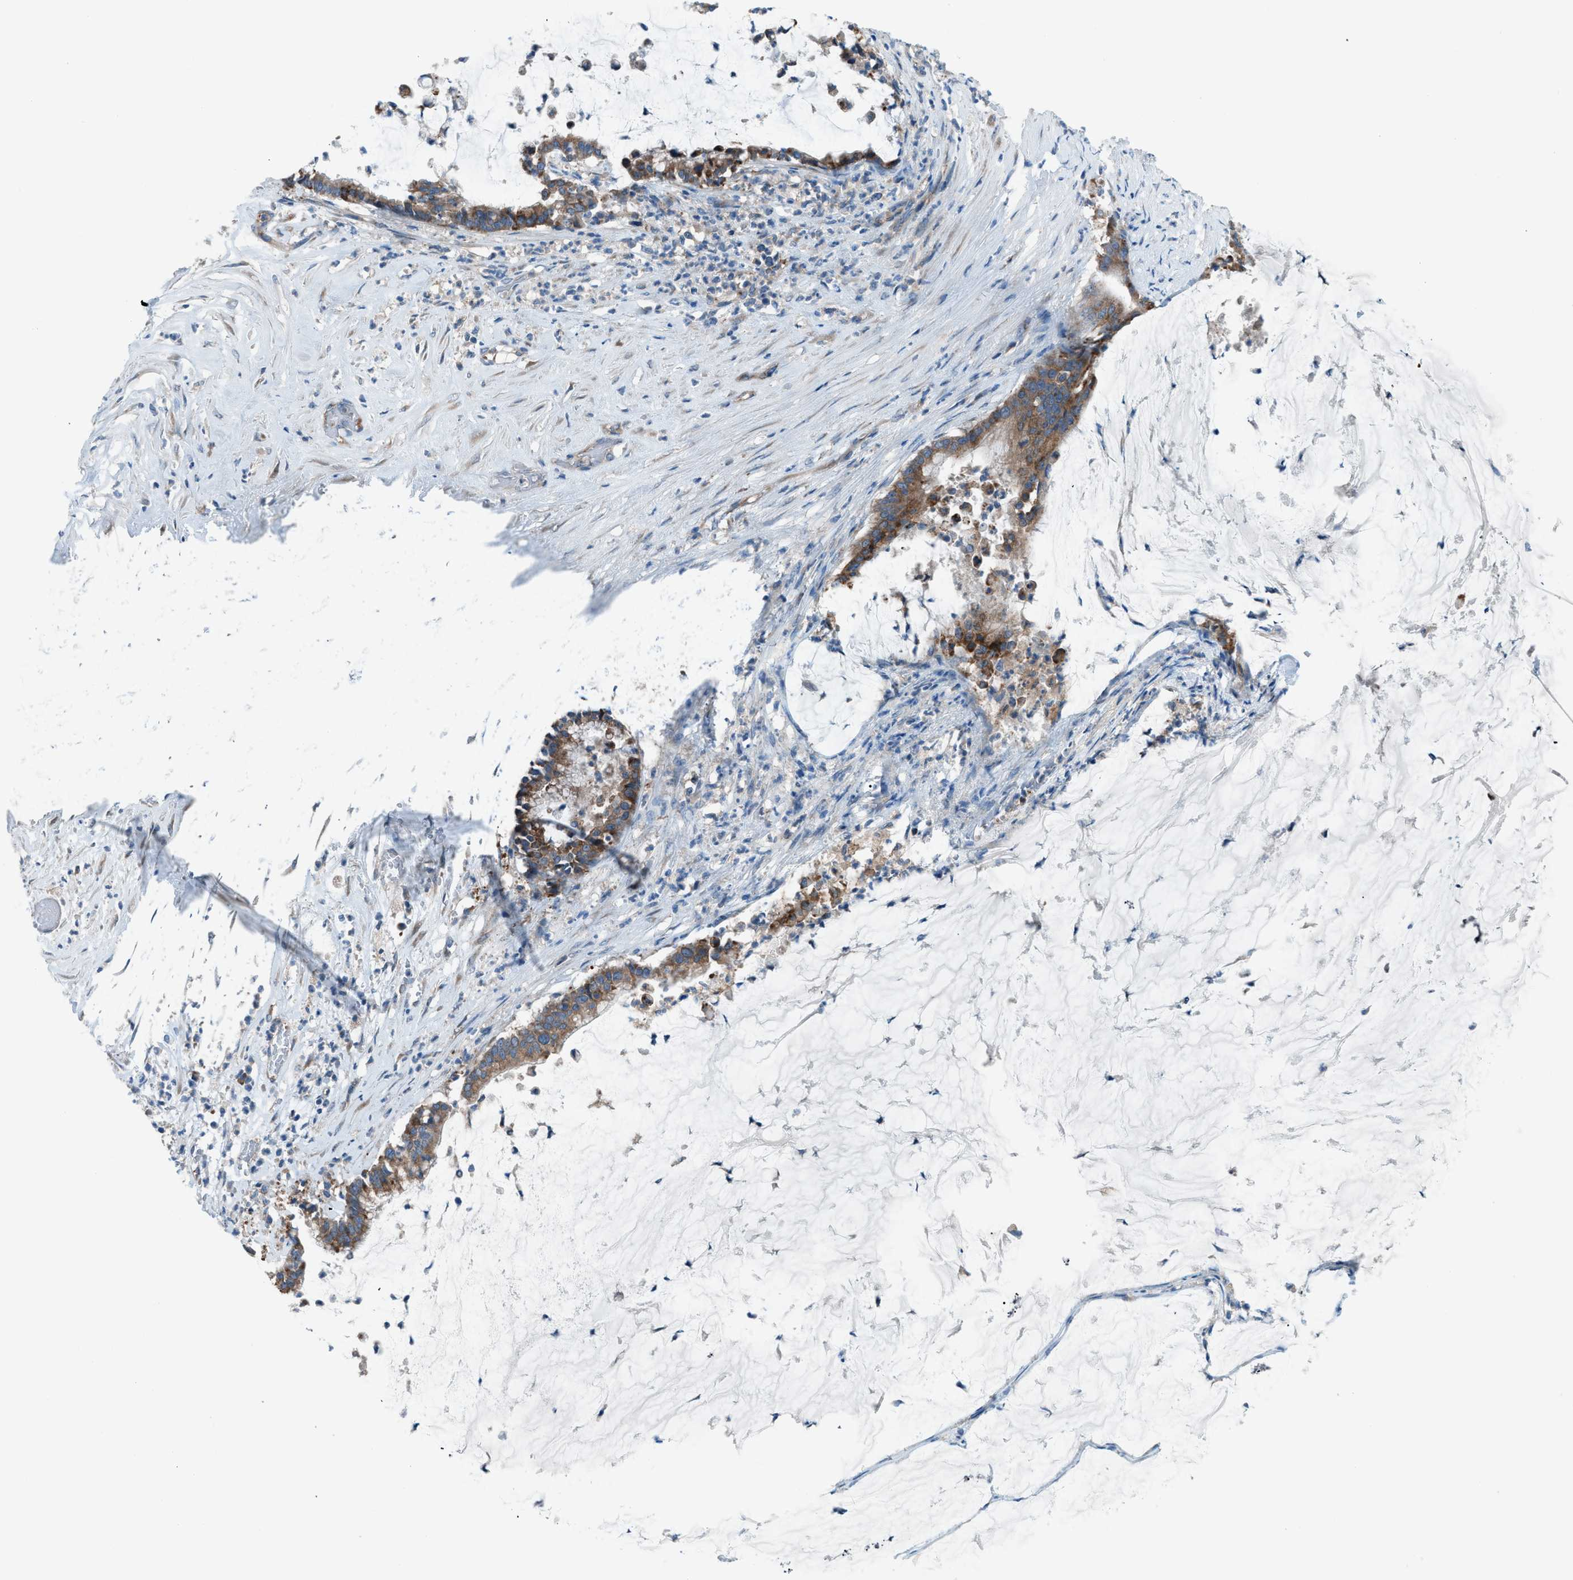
{"staining": {"intensity": "moderate", "quantity": ">75%", "location": "cytoplasmic/membranous"}, "tissue": "pancreatic cancer", "cell_type": "Tumor cells", "image_type": "cancer", "snomed": [{"axis": "morphology", "description": "Adenocarcinoma, NOS"}, {"axis": "topography", "description": "Pancreas"}], "caption": "Moderate cytoplasmic/membranous expression for a protein is identified in approximately >75% of tumor cells of pancreatic adenocarcinoma using immunohistochemistry.", "gene": "HEG1", "patient": {"sex": "male", "age": 41}}